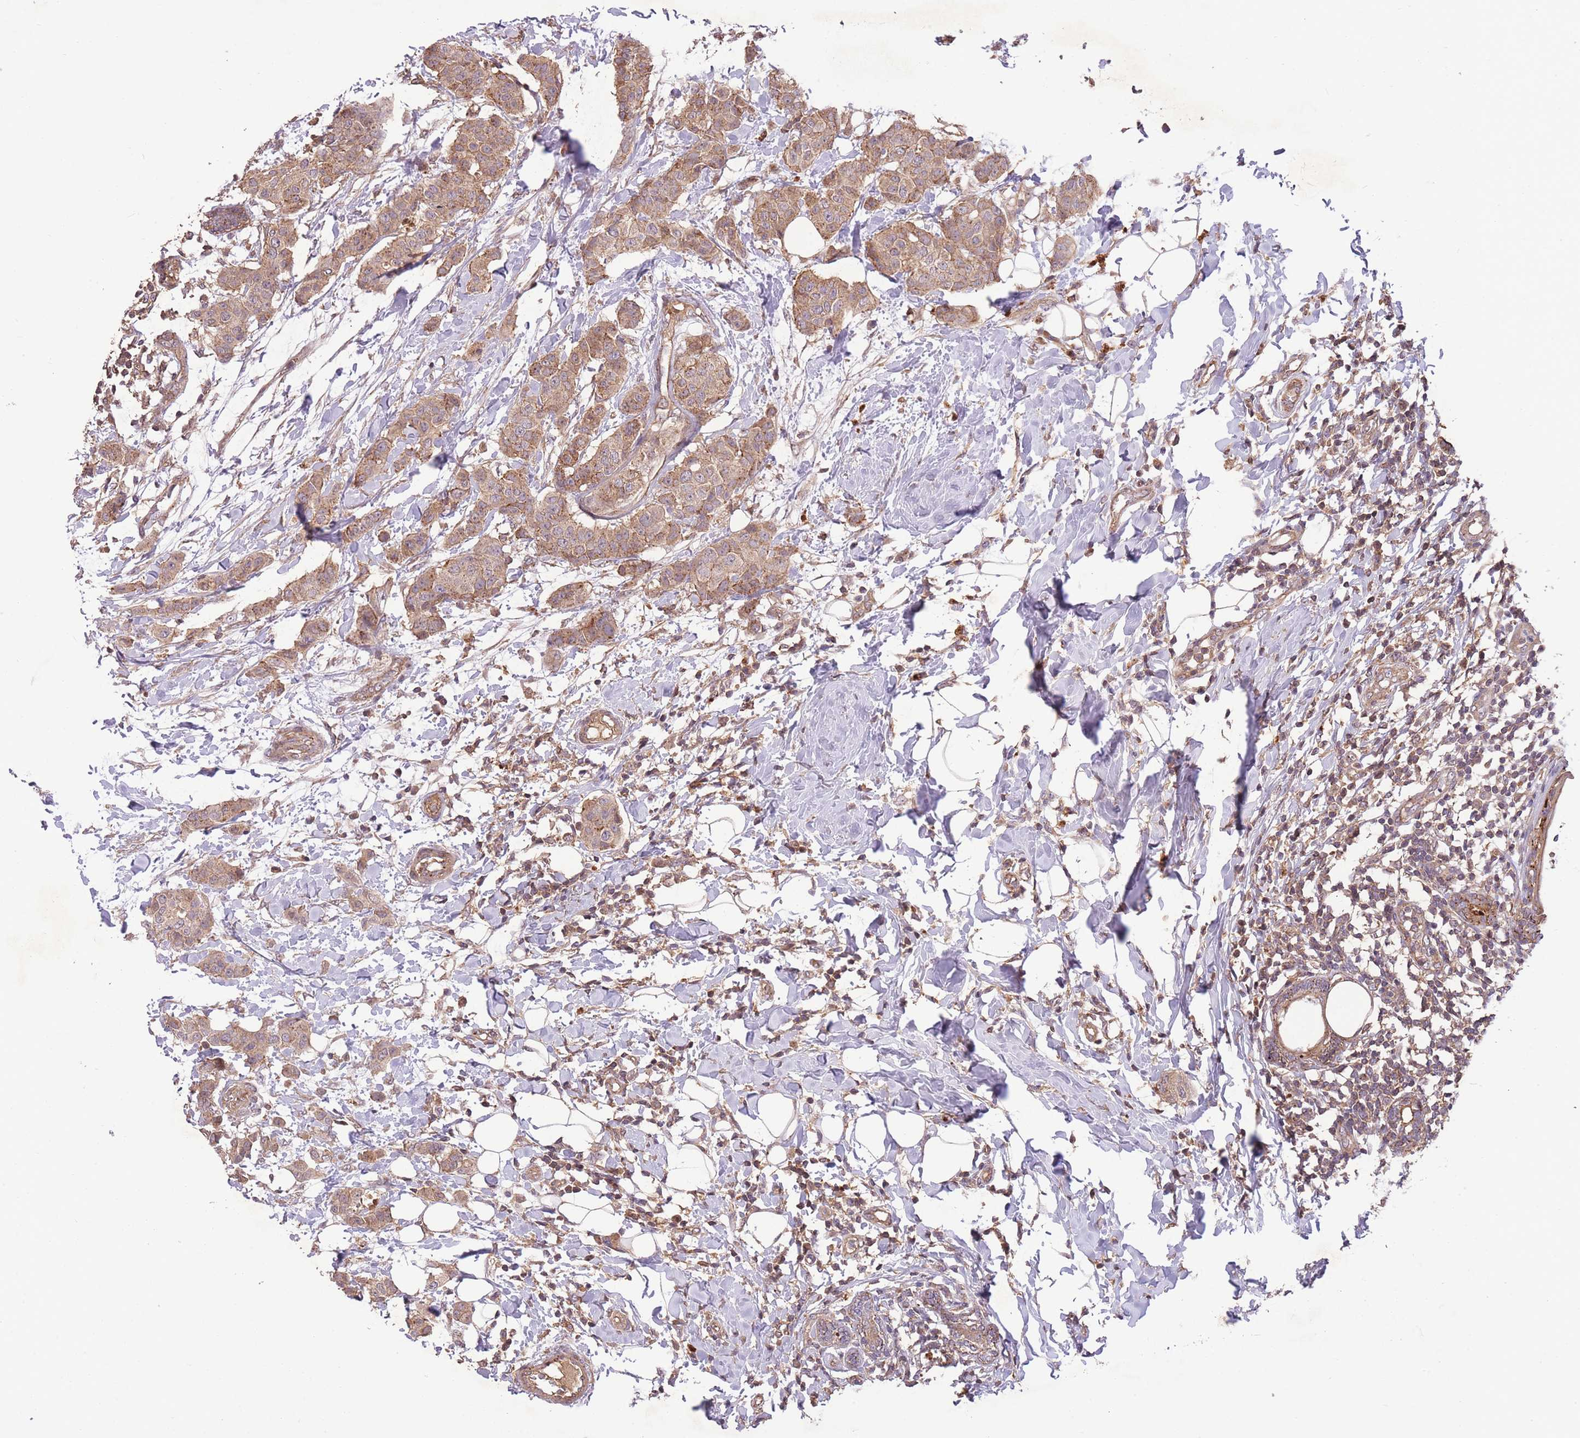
{"staining": {"intensity": "moderate", "quantity": ">75%", "location": "cytoplasmic/membranous"}, "tissue": "breast cancer", "cell_type": "Tumor cells", "image_type": "cancer", "snomed": [{"axis": "morphology", "description": "Duct carcinoma"}, {"axis": "topography", "description": "Breast"}], "caption": "DAB (3,3'-diaminobenzidine) immunohistochemical staining of breast cancer shows moderate cytoplasmic/membranous protein expression in approximately >75% of tumor cells. (Brightfield microscopy of DAB IHC at high magnification).", "gene": "POLR3F", "patient": {"sex": "female", "age": 40}}